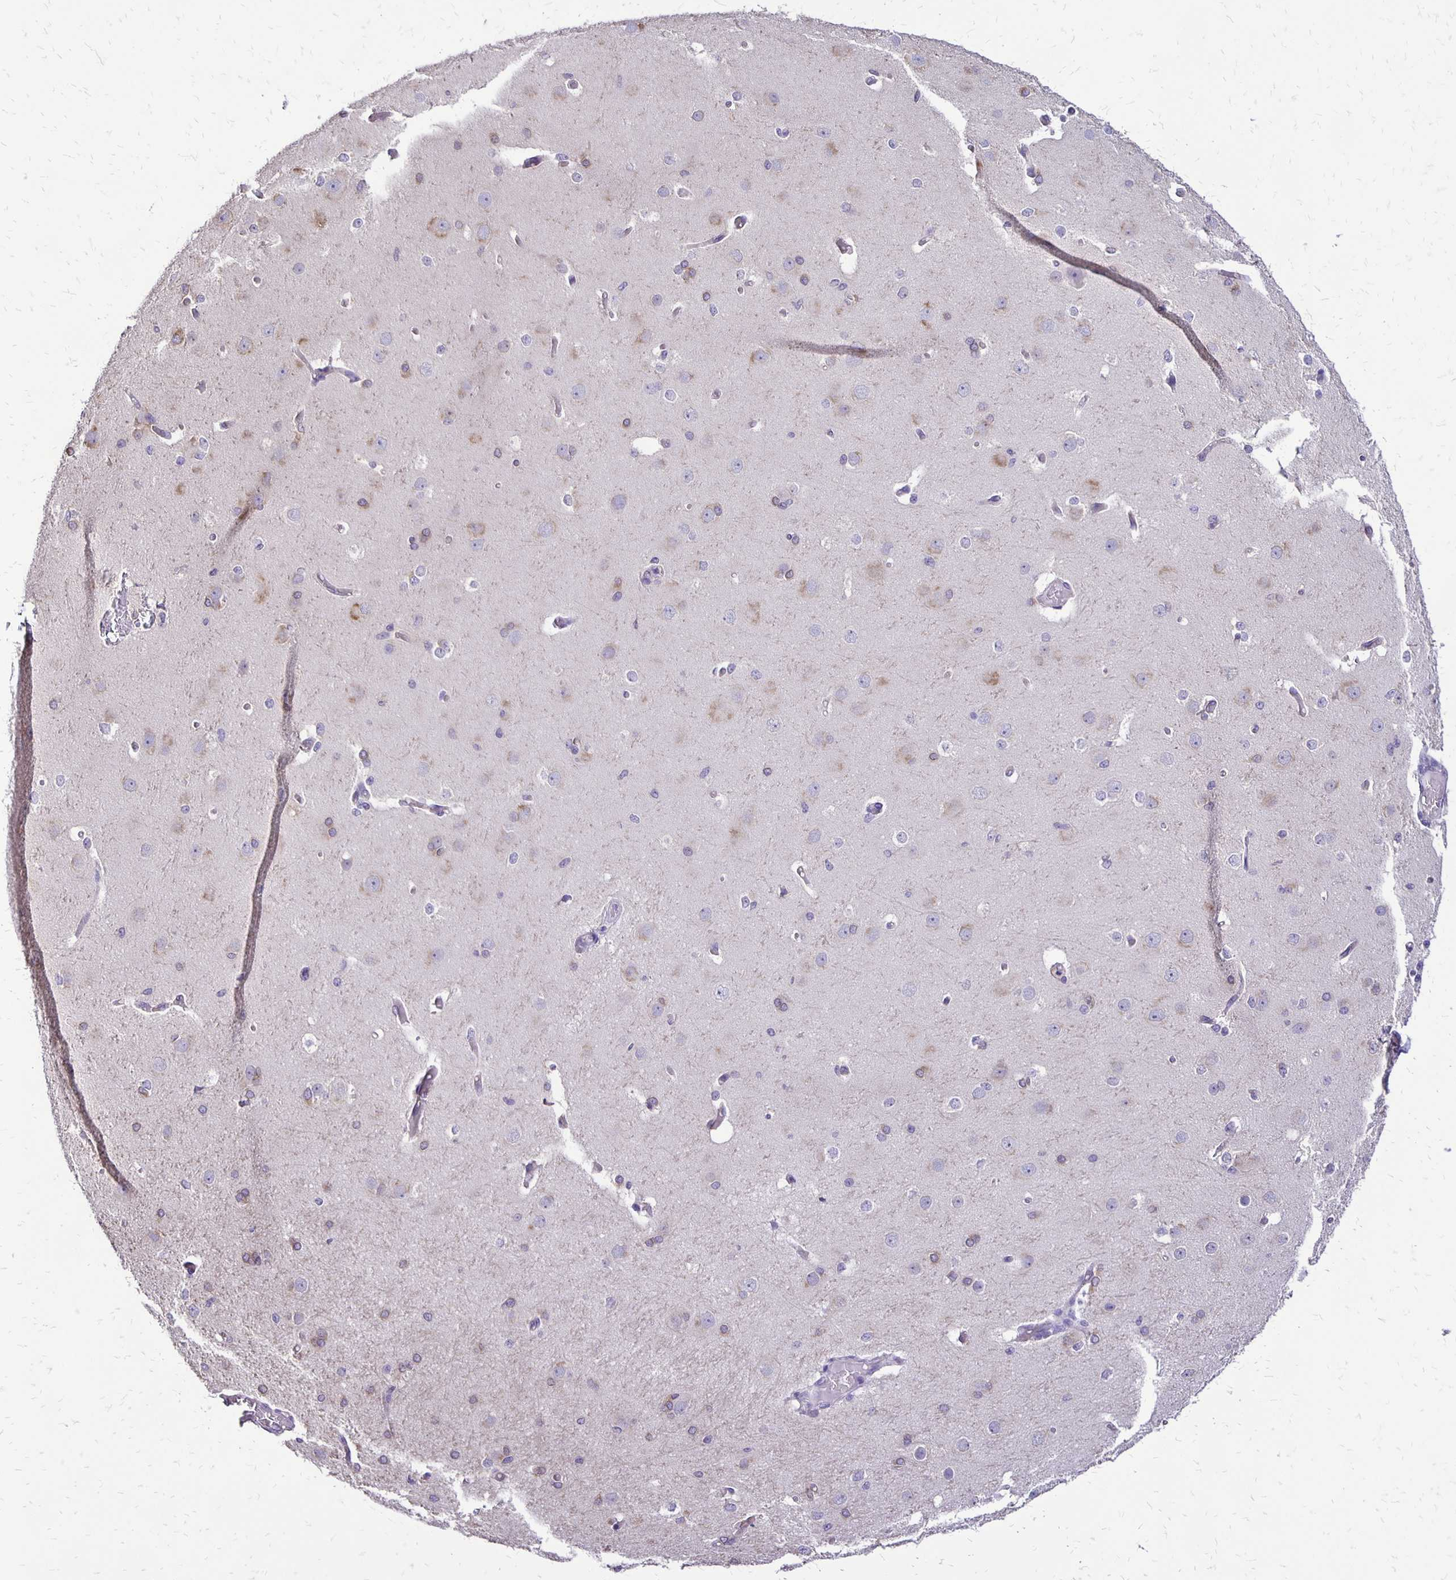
{"staining": {"intensity": "negative", "quantity": "none", "location": "none"}, "tissue": "cerebral cortex", "cell_type": "Endothelial cells", "image_type": "normal", "snomed": [{"axis": "morphology", "description": "Normal tissue, NOS"}, {"axis": "morphology", "description": "Inflammation, NOS"}, {"axis": "topography", "description": "Cerebral cortex"}], "caption": "A high-resolution micrograph shows immunohistochemistry staining of normal cerebral cortex, which shows no significant staining in endothelial cells. (Brightfield microscopy of DAB (3,3'-diaminobenzidine) immunohistochemistry (IHC) at high magnification).", "gene": "ANKRD45", "patient": {"sex": "male", "age": 6}}